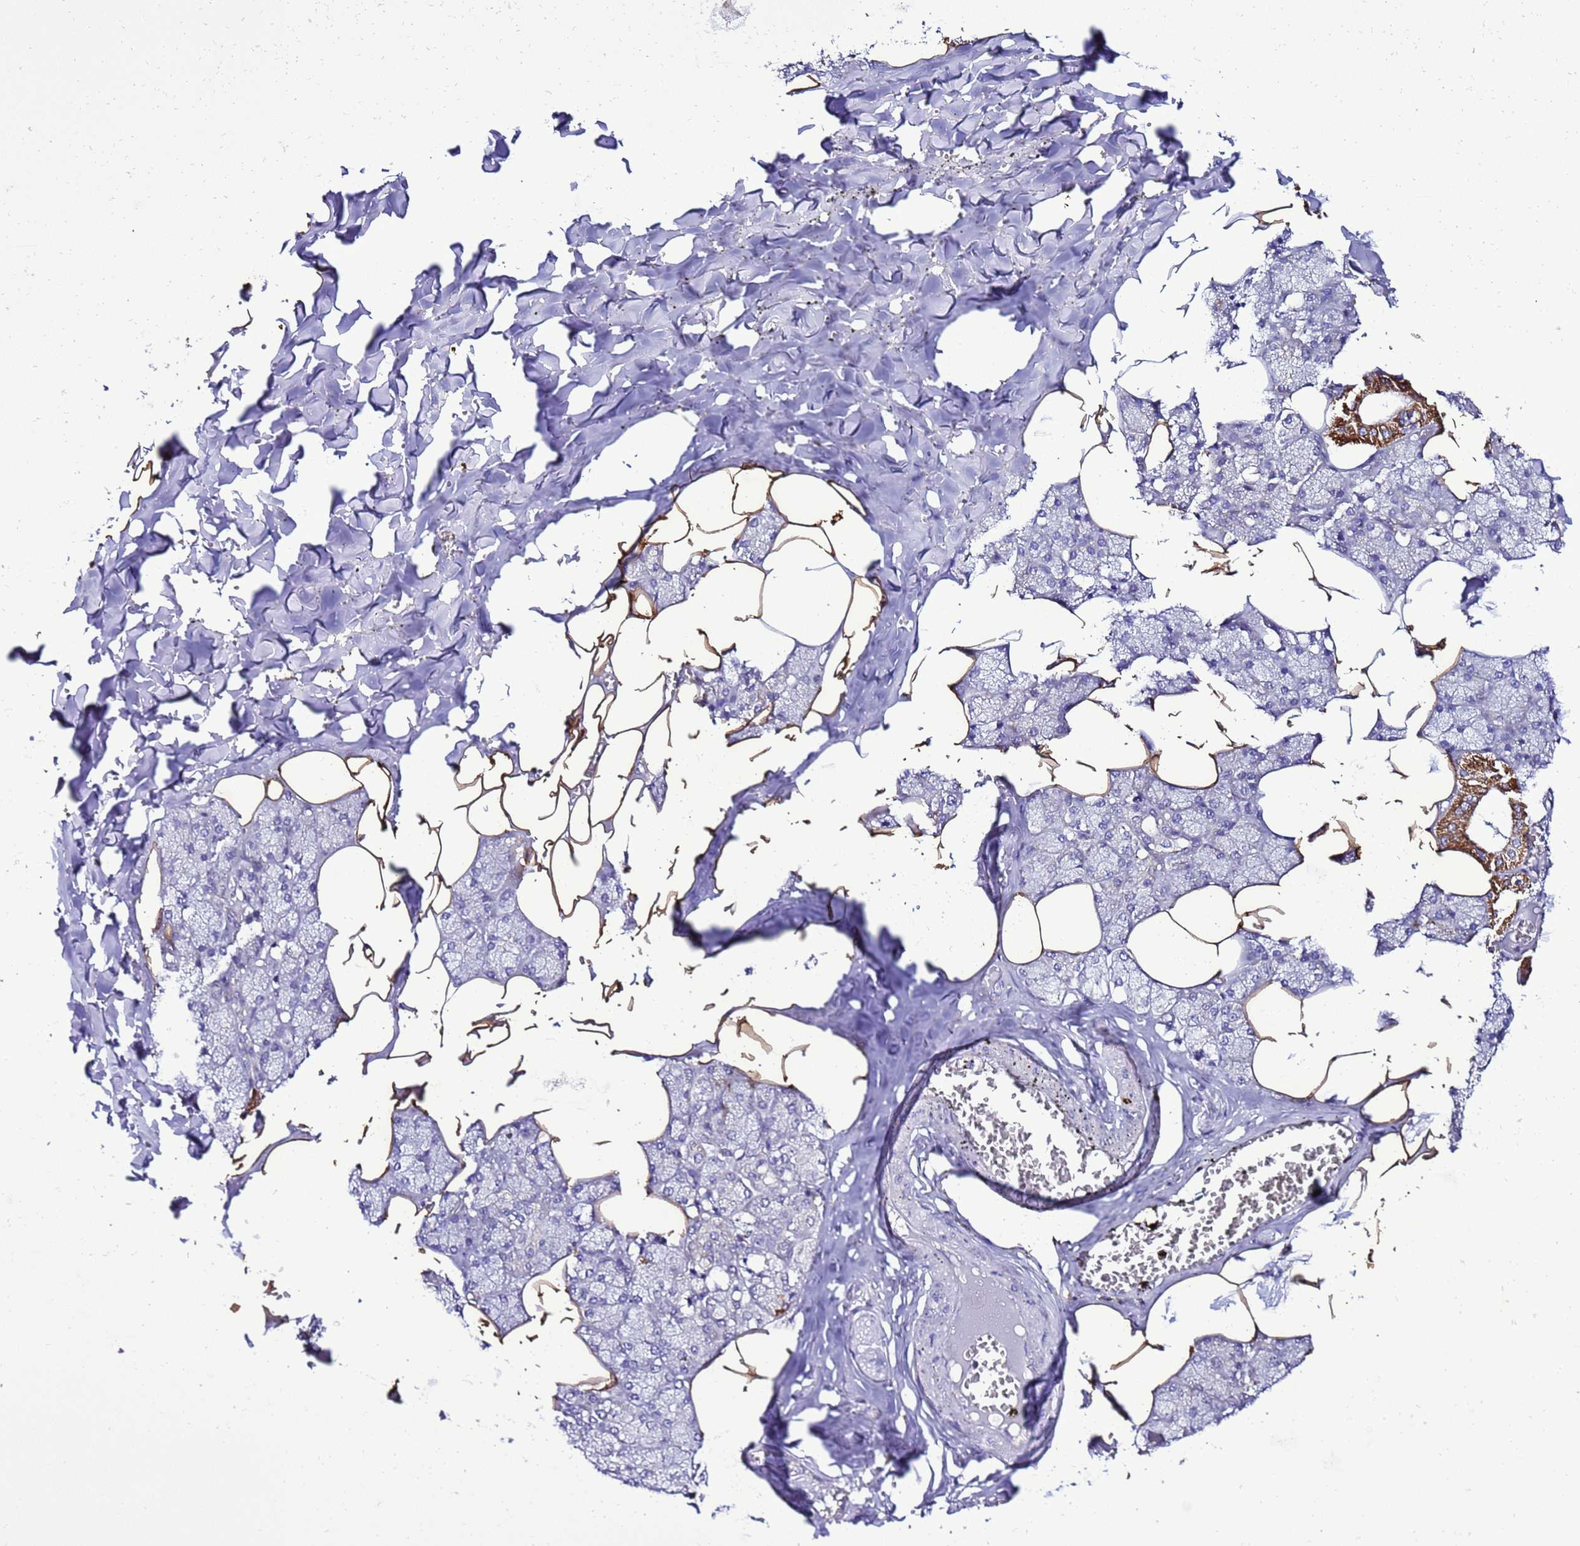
{"staining": {"intensity": "moderate", "quantity": "<25%", "location": "cytoplasmic/membranous"}, "tissue": "salivary gland", "cell_type": "Glandular cells", "image_type": "normal", "snomed": [{"axis": "morphology", "description": "Normal tissue, NOS"}, {"axis": "topography", "description": "Salivary gland"}], "caption": "Glandular cells display low levels of moderate cytoplasmic/membranous expression in approximately <25% of cells in benign salivary gland.", "gene": "DPH6", "patient": {"sex": "male", "age": 62}}